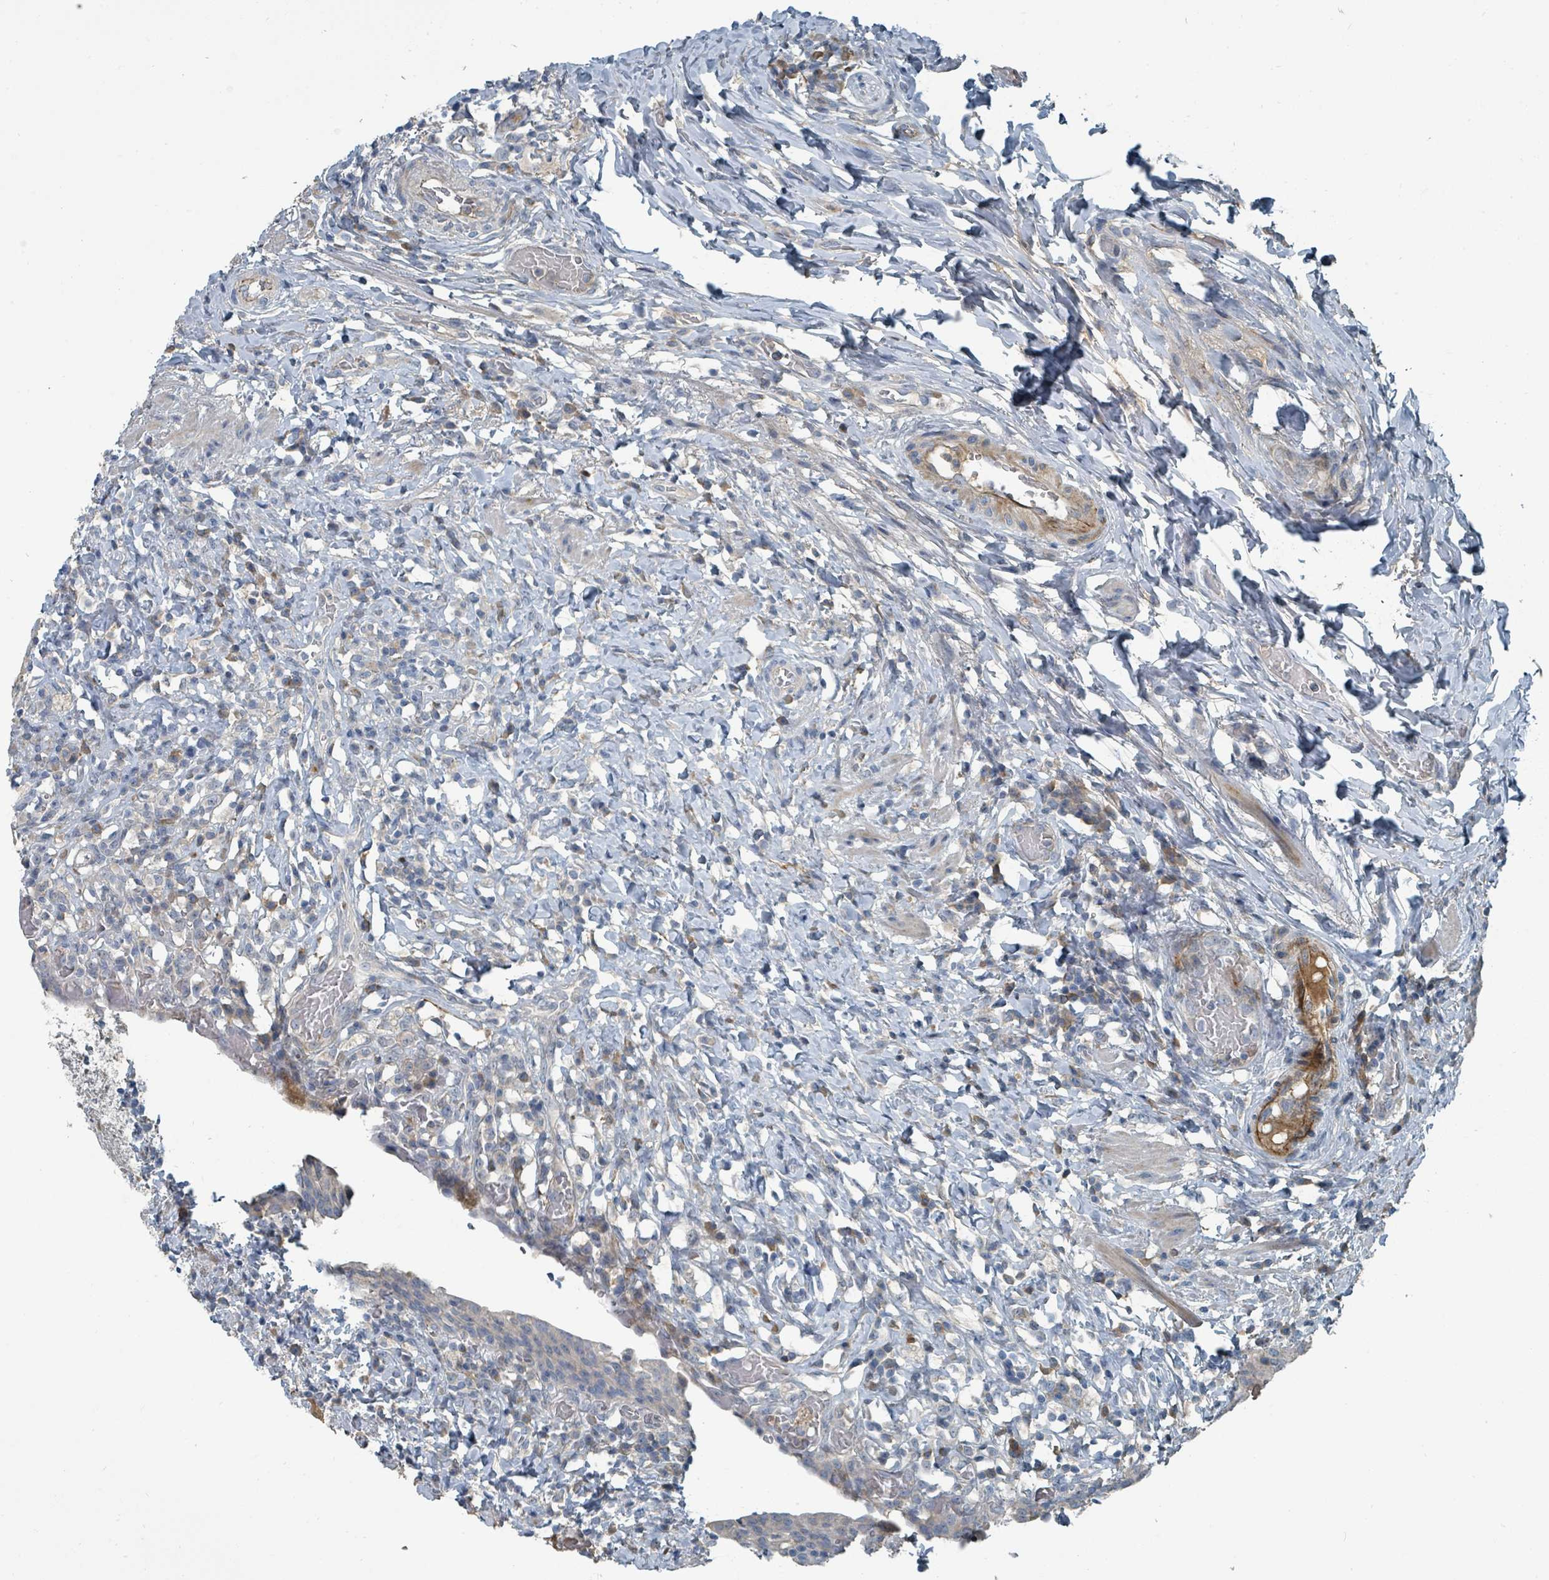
{"staining": {"intensity": "negative", "quantity": "none", "location": "none"}, "tissue": "urinary bladder", "cell_type": "Urothelial cells", "image_type": "normal", "snomed": [{"axis": "morphology", "description": "Normal tissue, NOS"}, {"axis": "morphology", "description": "Inflammation, NOS"}, {"axis": "topography", "description": "Urinary bladder"}], "caption": "A high-resolution photomicrograph shows immunohistochemistry staining of unremarkable urinary bladder, which displays no significant expression in urothelial cells. (Brightfield microscopy of DAB IHC at high magnification).", "gene": "SLC44A5", "patient": {"sex": "male", "age": 64}}